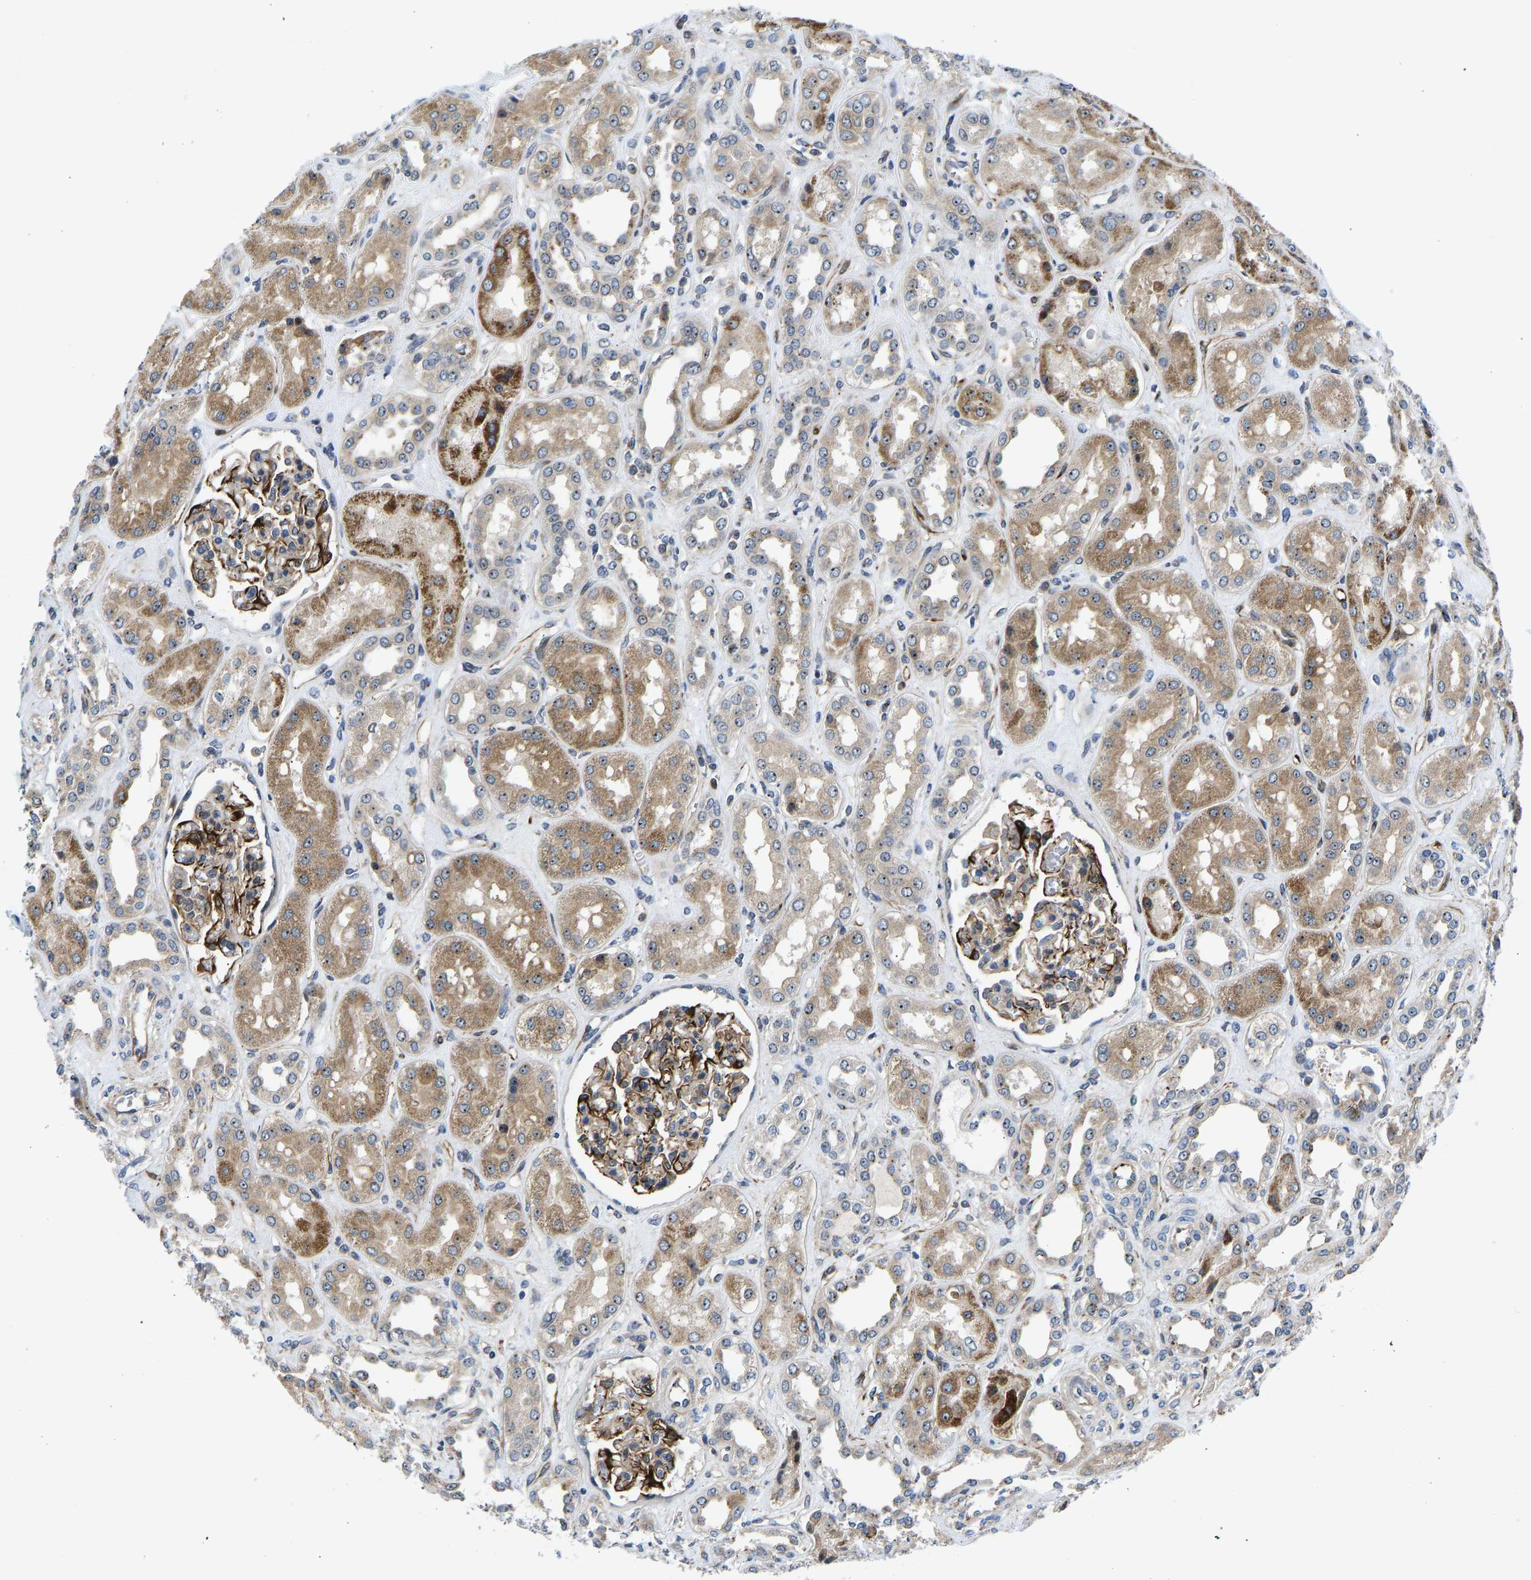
{"staining": {"intensity": "strong", "quantity": "25%-75%", "location": "cytoplasmic/membranous"}, "tissue": "kidney", "cell_type": "Cells in glomeruli", "image_type": "normal", "snomed": [{"axis": "morphology", "description": "Normal tissue, NOS"}, {"axis": "topography", "description": "Kidney"}], "caption": "IHC (DAB (3,3'-diaminobenzidine)) staining of unremarkable human kidney reveals strong cytoplasmic/membranous protein expression in approximately 25%-75% of cells in glomeruli.", "gene": "RESF1", "patient": {"sex": "male", "age": 59}}